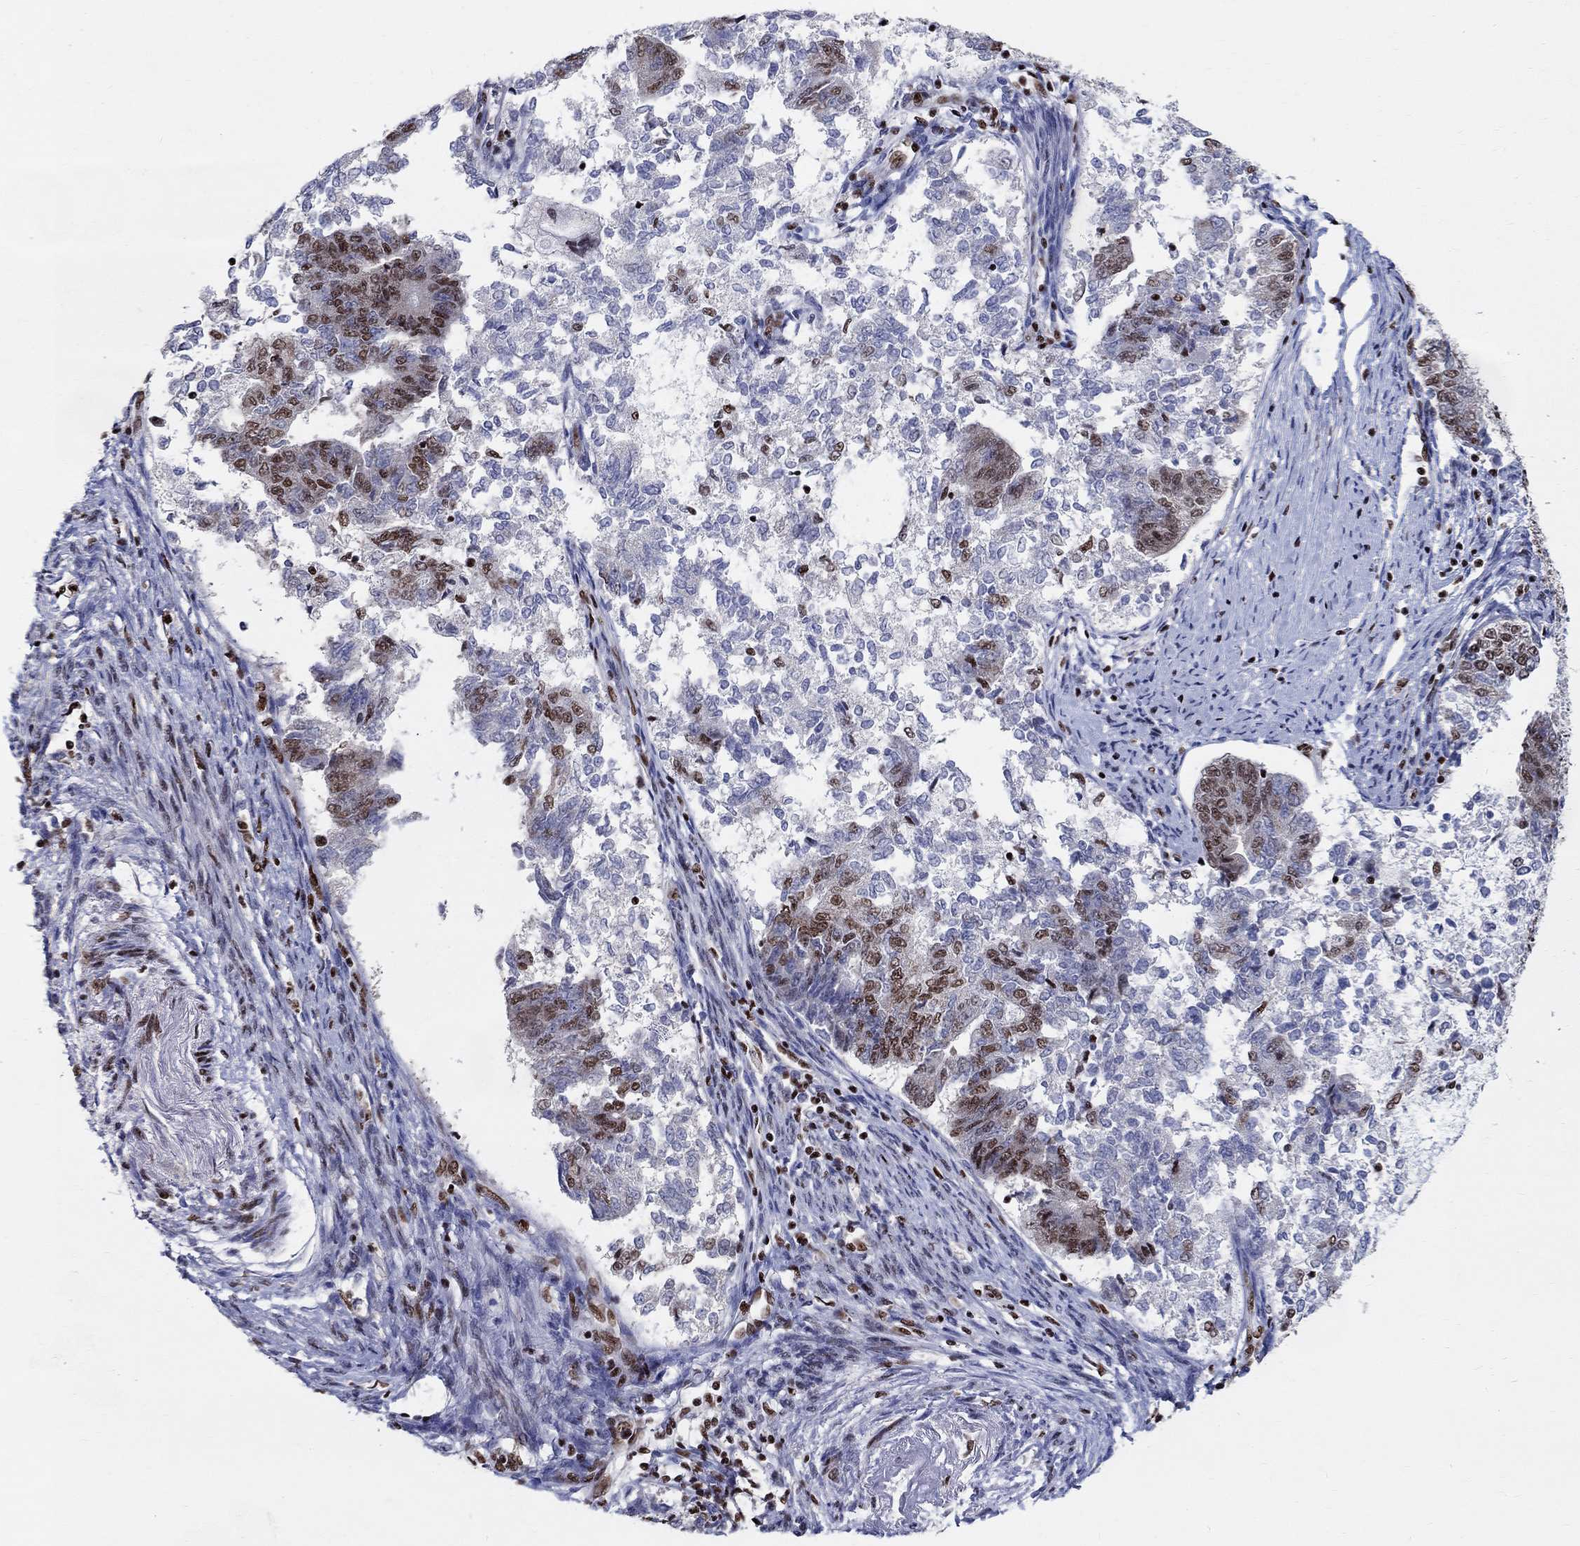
{"staining": {"intensity": "moderate", "quantity": "25%-75%", "location": "nuclear"}, "tissue": "endometrial cancer", "cell_type": "Tumor cells", "image_type": "cancer", "snomed": [{"axis": "morphology", "description": "Adenocarcinoma, NOS"}, {"axis": "topography", "description": "Endometrium"}], "caption": "DAB immunohistochemical staining of adenocarcinoma (endometrial) exhibits moderate nuclear protein staining in about 25%-75% of tumor cells. (DAB = brown stain, brightfield microscopy at high magnification).", "gene": "FBXO16", "patient": {"sex": "female", "age": 65}}